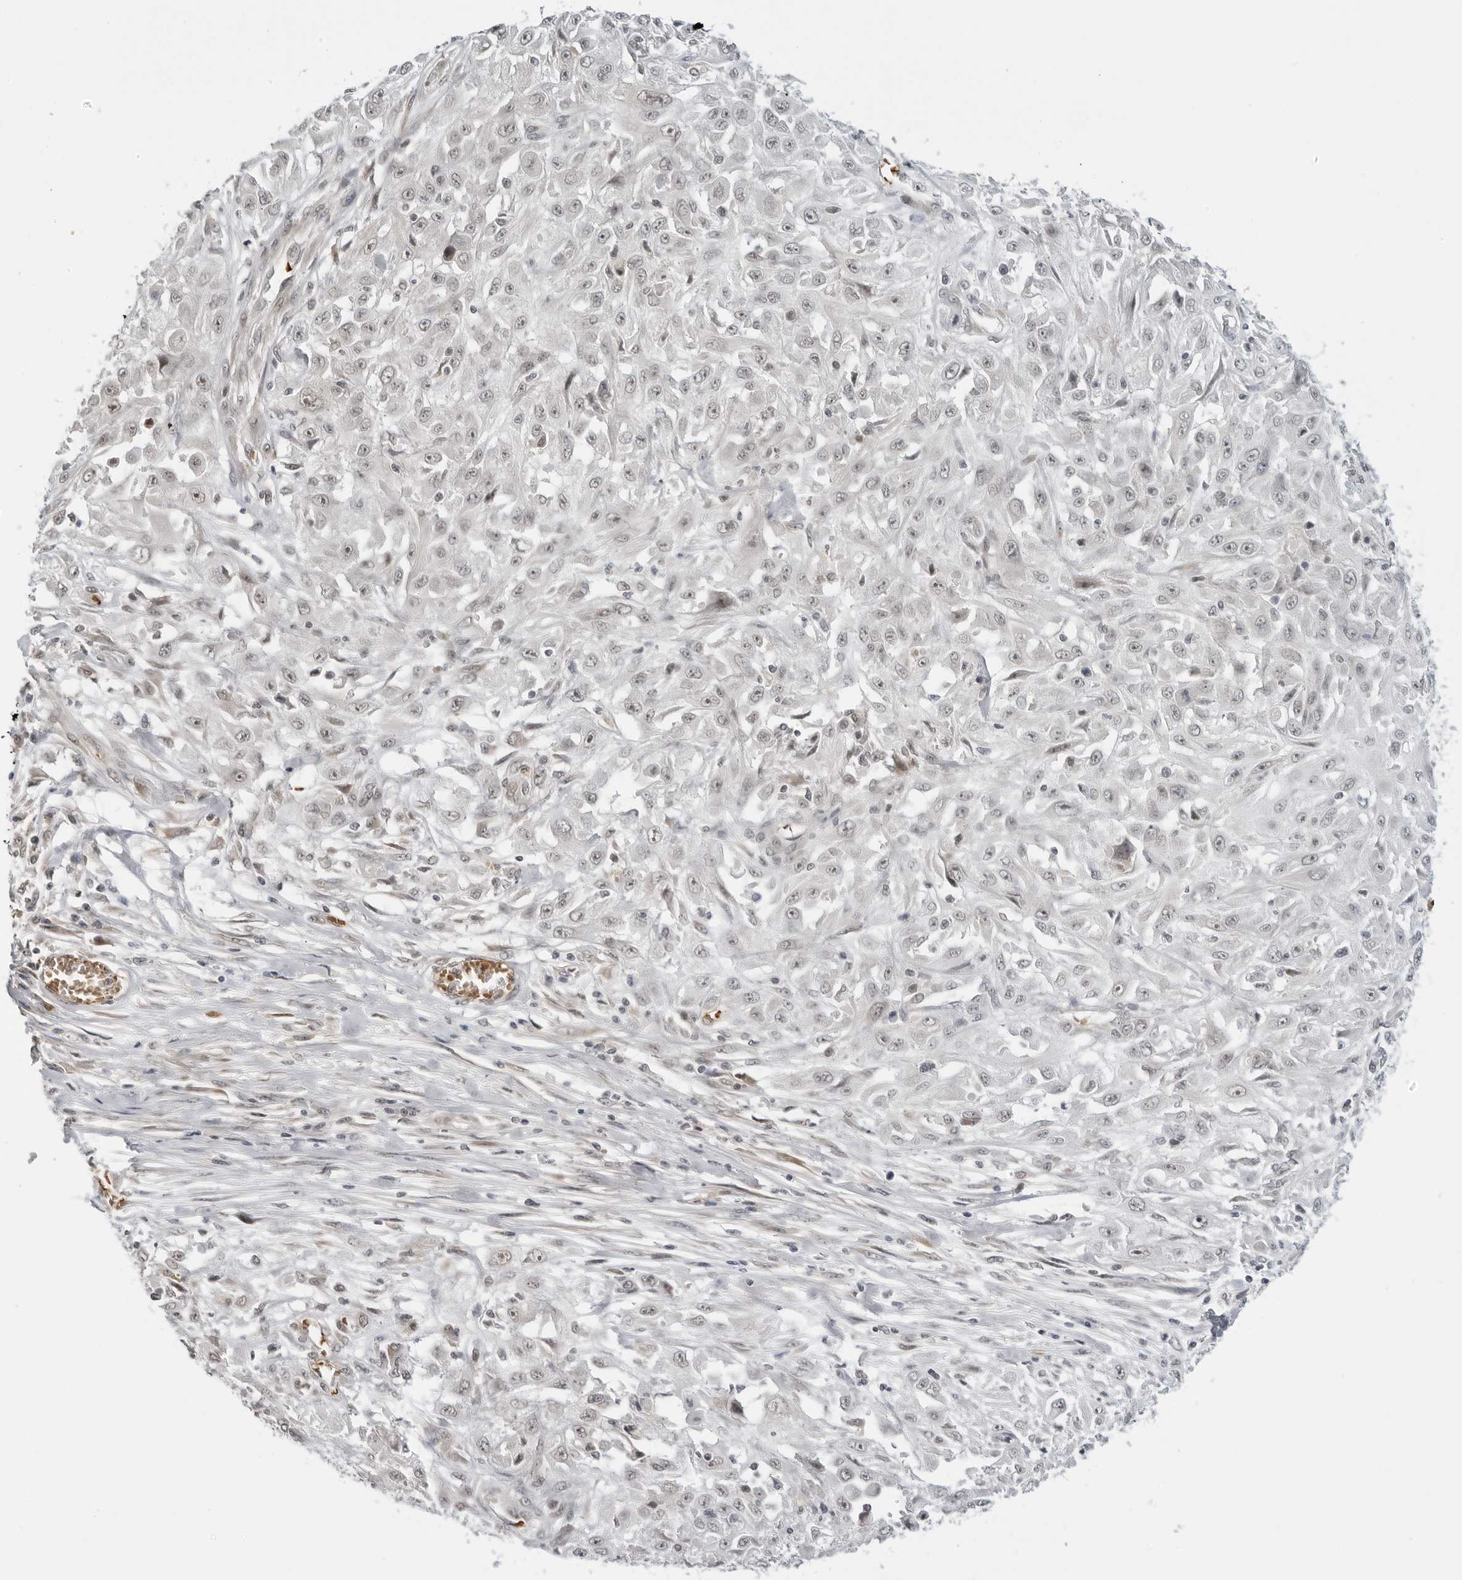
{"staining": {"intensity": "weak", "quantity": "<25%", "location": "nuclear"}, "tissue": "skin cancer", "cell_type": "Tumor cells", "image_type": "cancer", "snomed": [{"axis": "morphology", "description": "Squamous cell carcinoma, NOS"}, {"axis": "morphology", "description": "Squamous cell carcinoma, metastatic, NOS"}, {"axis": "topography", "description": "Skin"}, {"axis": "topography", "description": "Lymph node"}], "caption": "There is no significant staining in tumor cells of skin squamous cell carcinoma.", "gene": "SUGCT", "patient": {"sex": "male", "age": 75}}